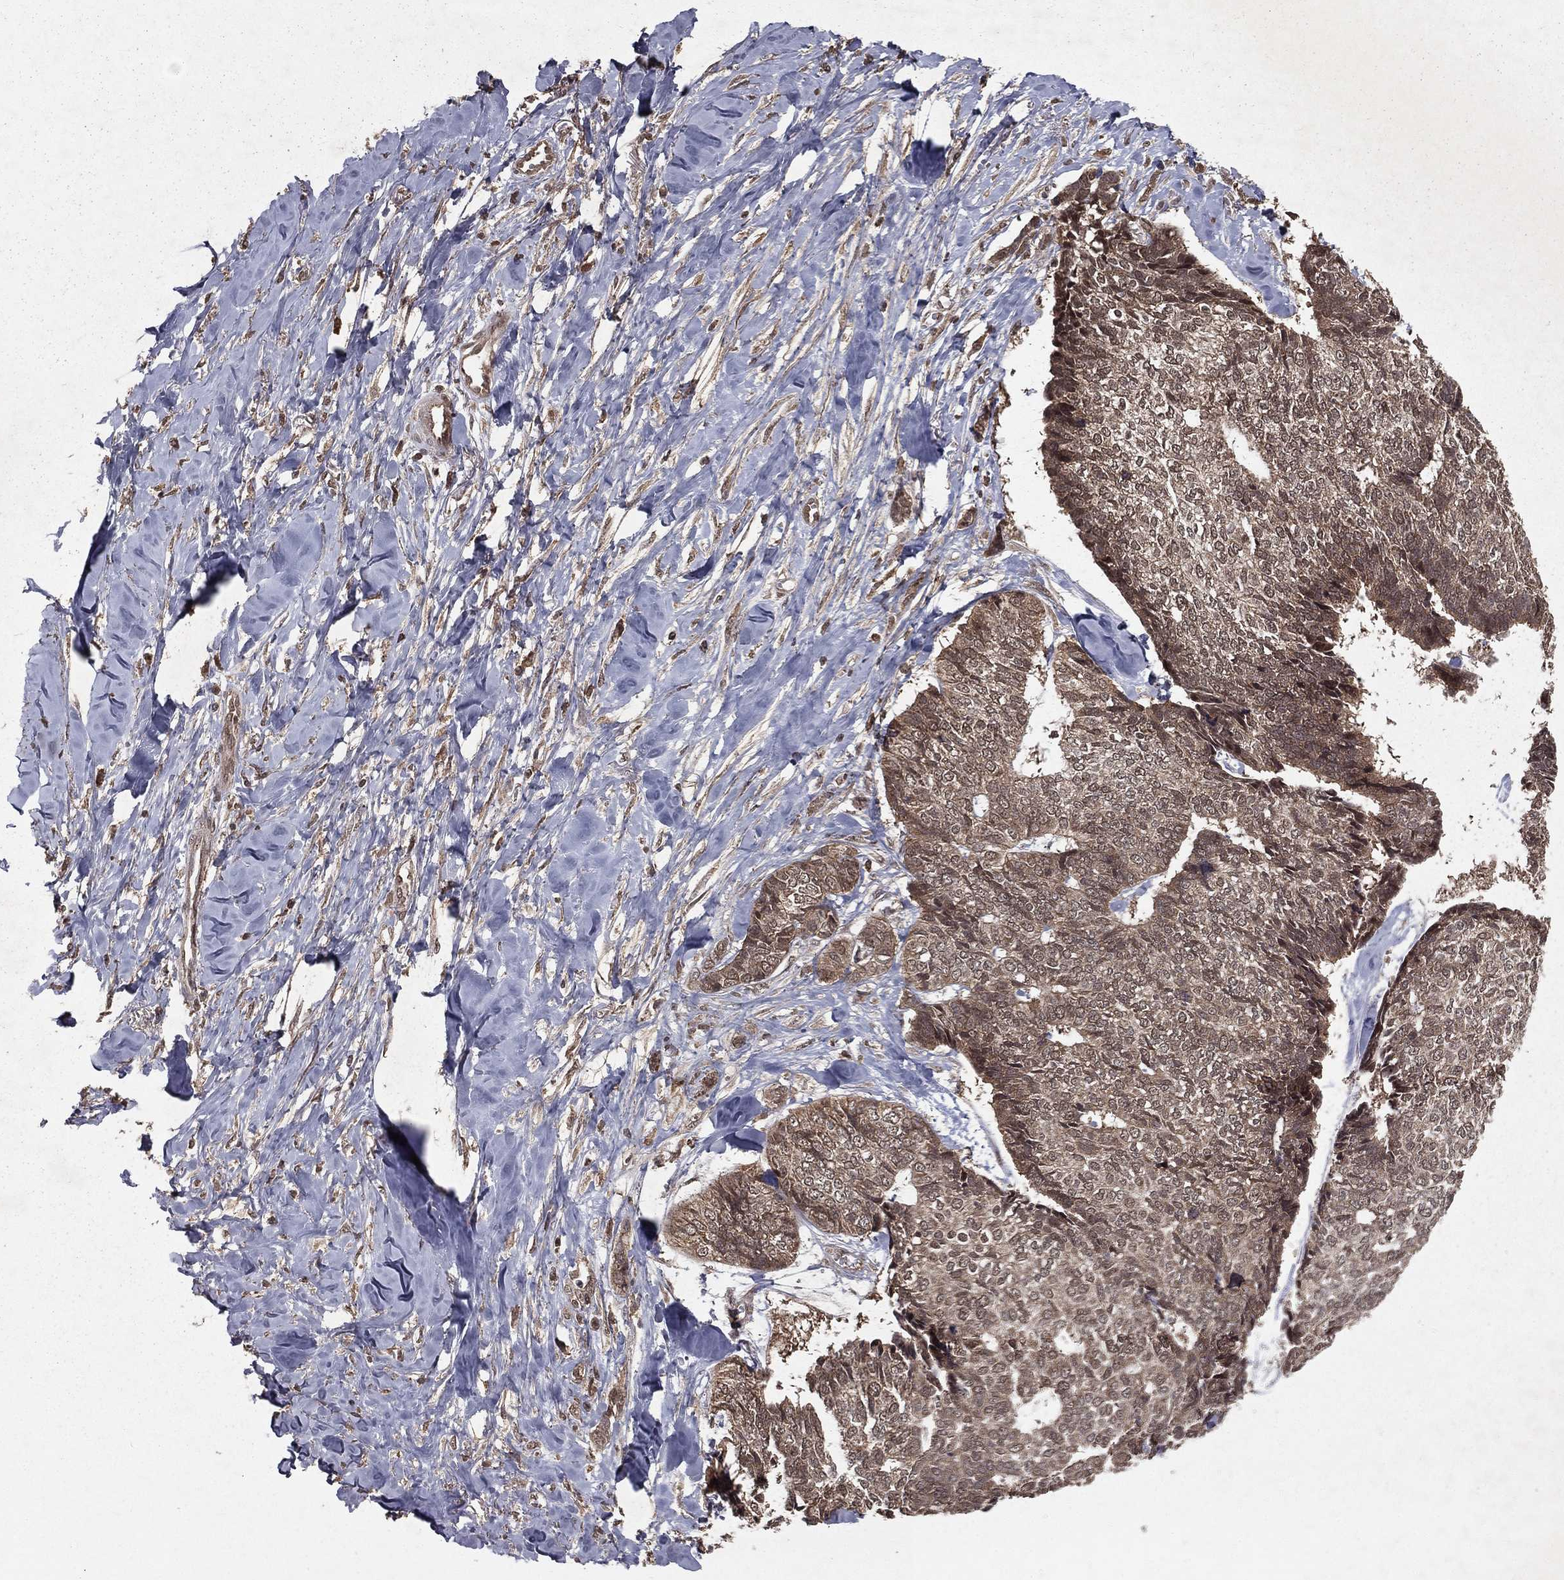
{"staining": {"intensity": "weak", "quantity": ">75%", "location": "cytoplasmic/membranous"}, "tissue": "skin cancer", "cell_type": "Tumor cells", "image_type": "cancer", "snomed": [{"axis": "morphology", "description": "Basal cell carcinoma"}, {"axis": "topography", "description": "Skin"}], "caption": "Skin basal cell carcinoma stained with a protein marker exhibits weak staining in tumor cells.", "gene": "ZDHHC15", "patient": {"sex": "male", "age": 86}}